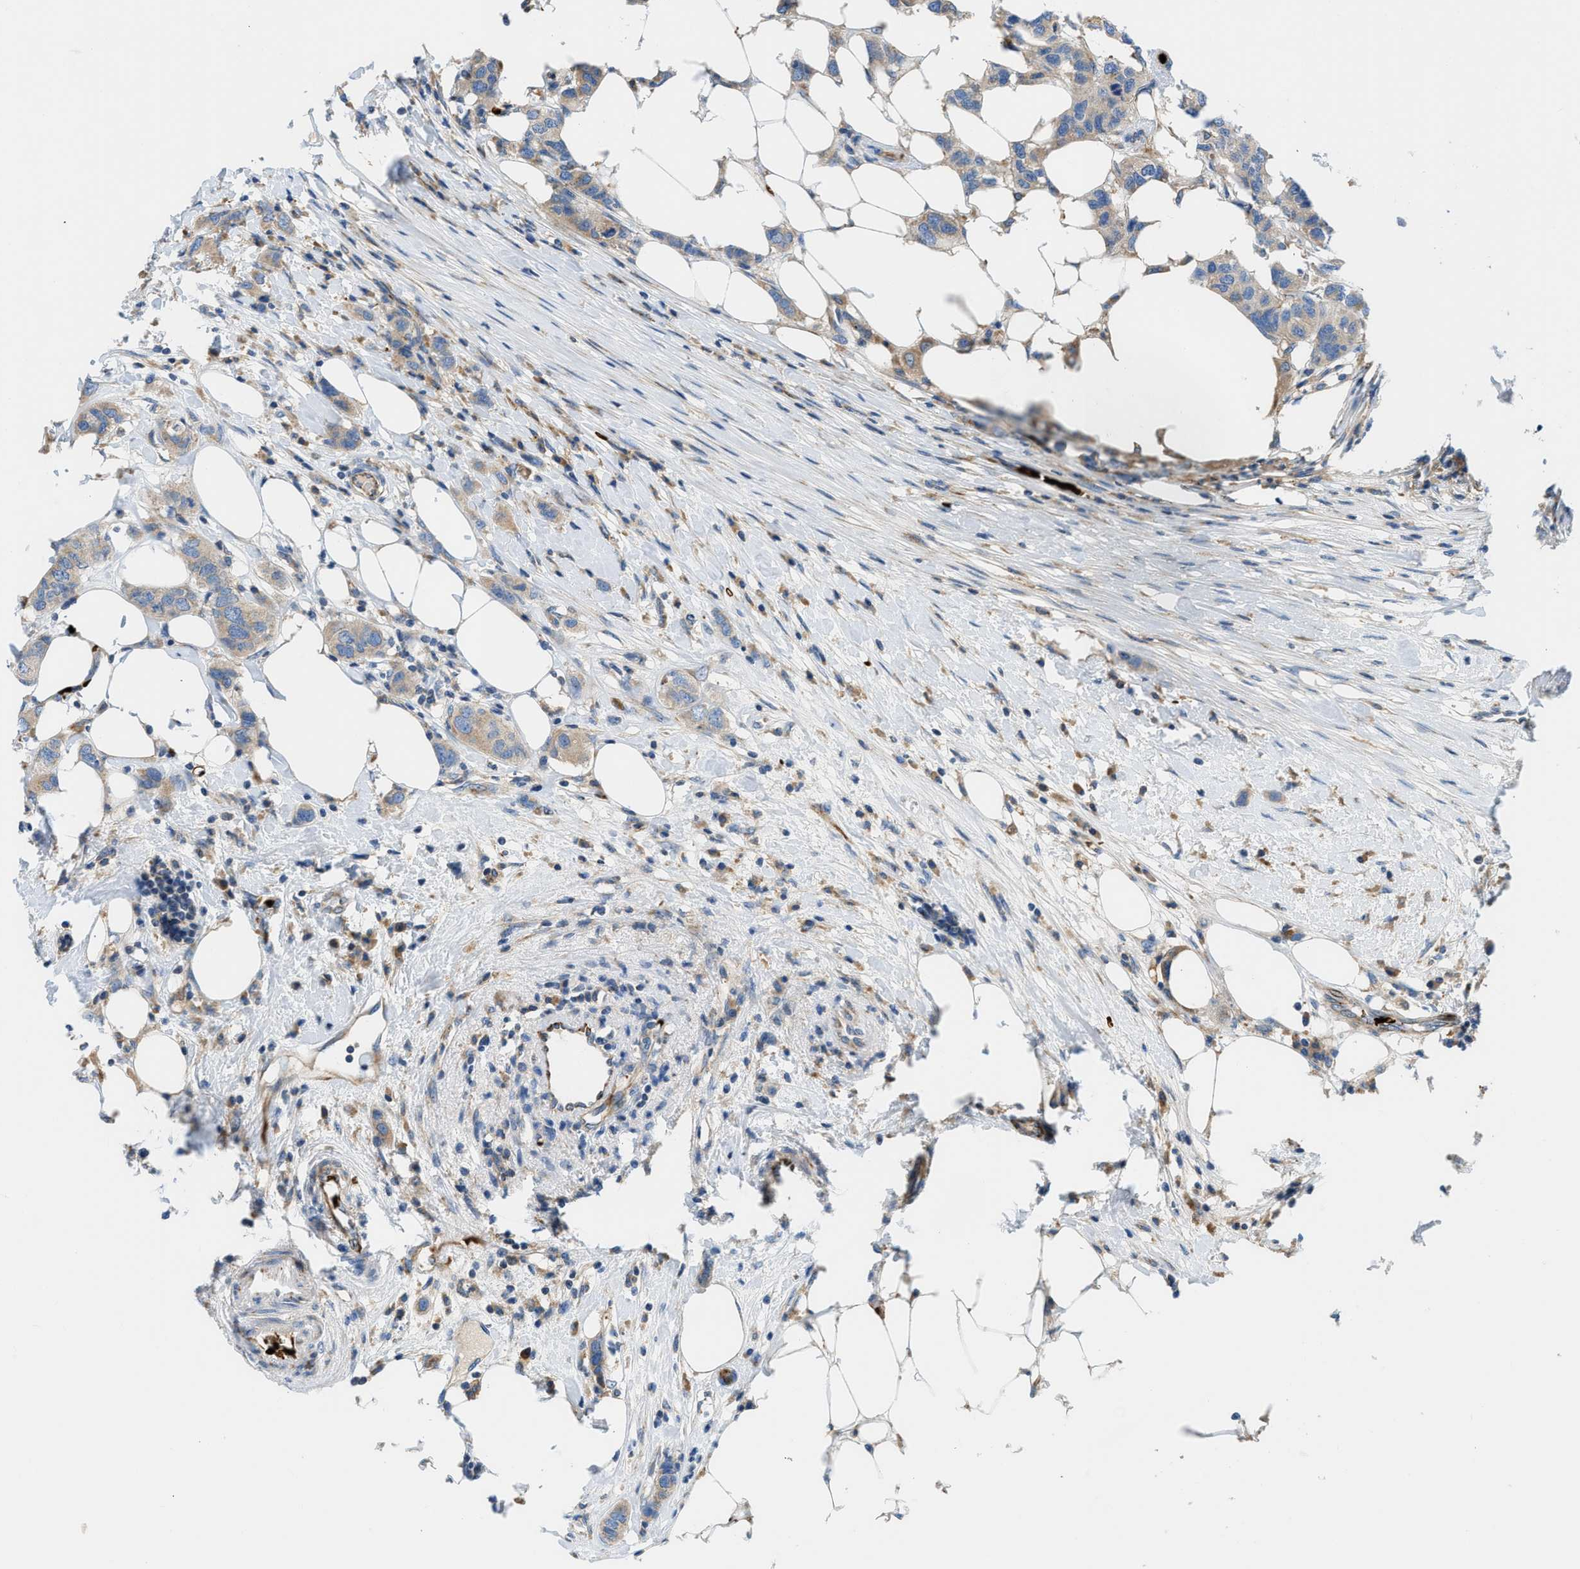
{"staining": {"intensity": "moderate", "quantity": ">75%", "location": "cytoplasmic/membranous"}, "tissue": "breast cancer", "cell_type": "Tumor cells", "image_type": "cancer", "snomed": [{"axis": "morphology", "description": "Duct carcinoma"}, {"axis": "topography", "description": "Breast"}], "caption": "Invasive ductal carcinoma (breast) stained with immunohistochemistry (IHC) exhibits moderate cytoplasmic/membranous staining in approximately >75% of tumor cells. (IHC, brightfield microscopy, high magnification).", "gene": "ZNF831", "patient": {"sex": "female", "age": 50}}